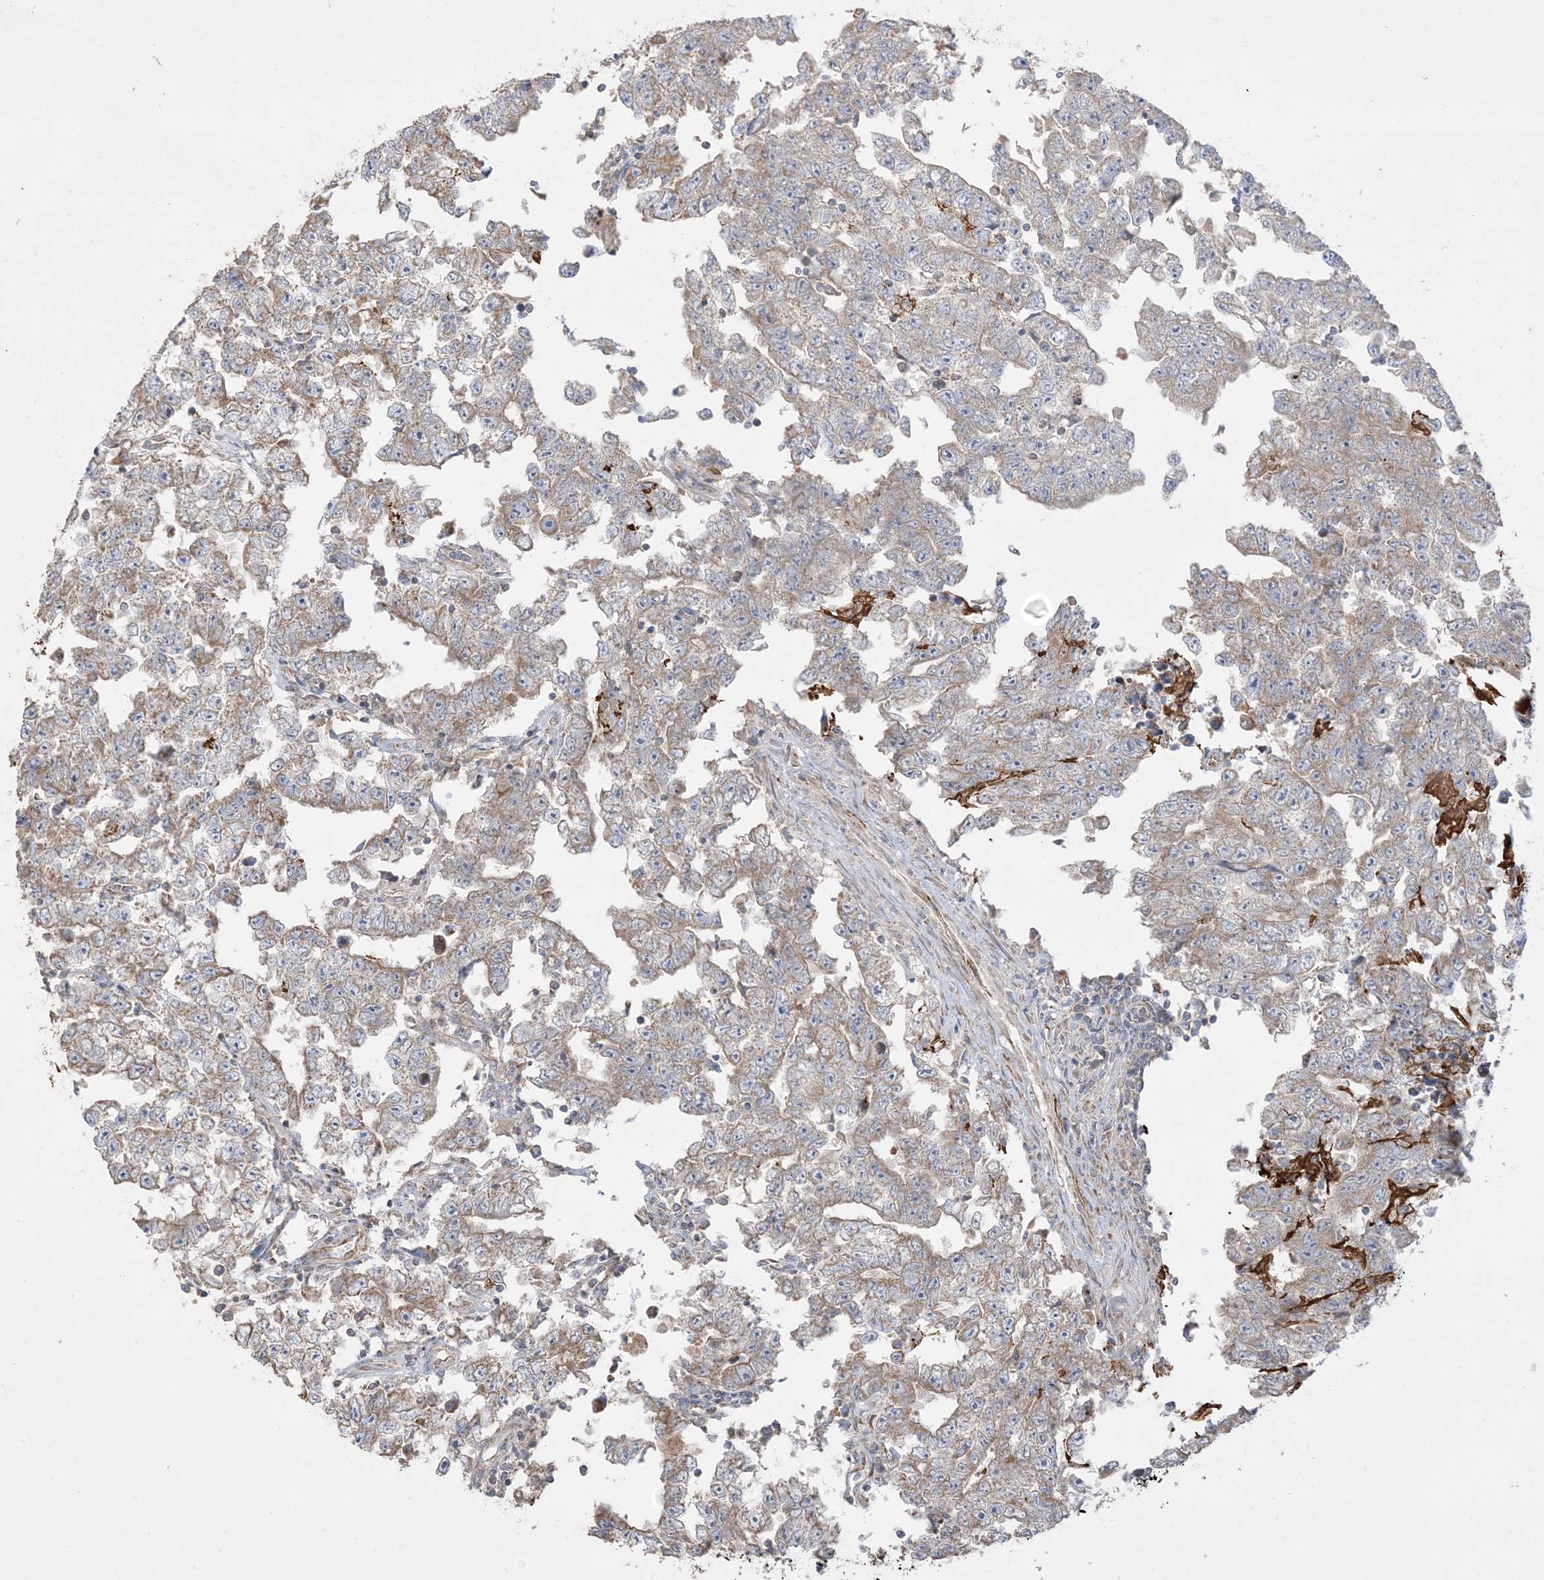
{"staining": {"intensity": "weak", "quantity": "25%-75%", "location": "cytoplasmic/membranous"}, "tissue": "testis cancer", "cell_type": "Tumor cells", "image_type": "cancer", "snomed": [{"axis": "morphology", "description": "Carcinoma, Embryonal, NOS"}, {"axis": "topography", "description": "Testis"}], "caption": "Approximately 25%-75% of tumor cells in testis cancer (embryonal carcinoma) exhibit weak cytoplasmic/membranous protein positivity as visualized by brown immunohistochemical staining.", "gene": "NDUFAF3", "patient": {"sex": "male", "age": 25}}